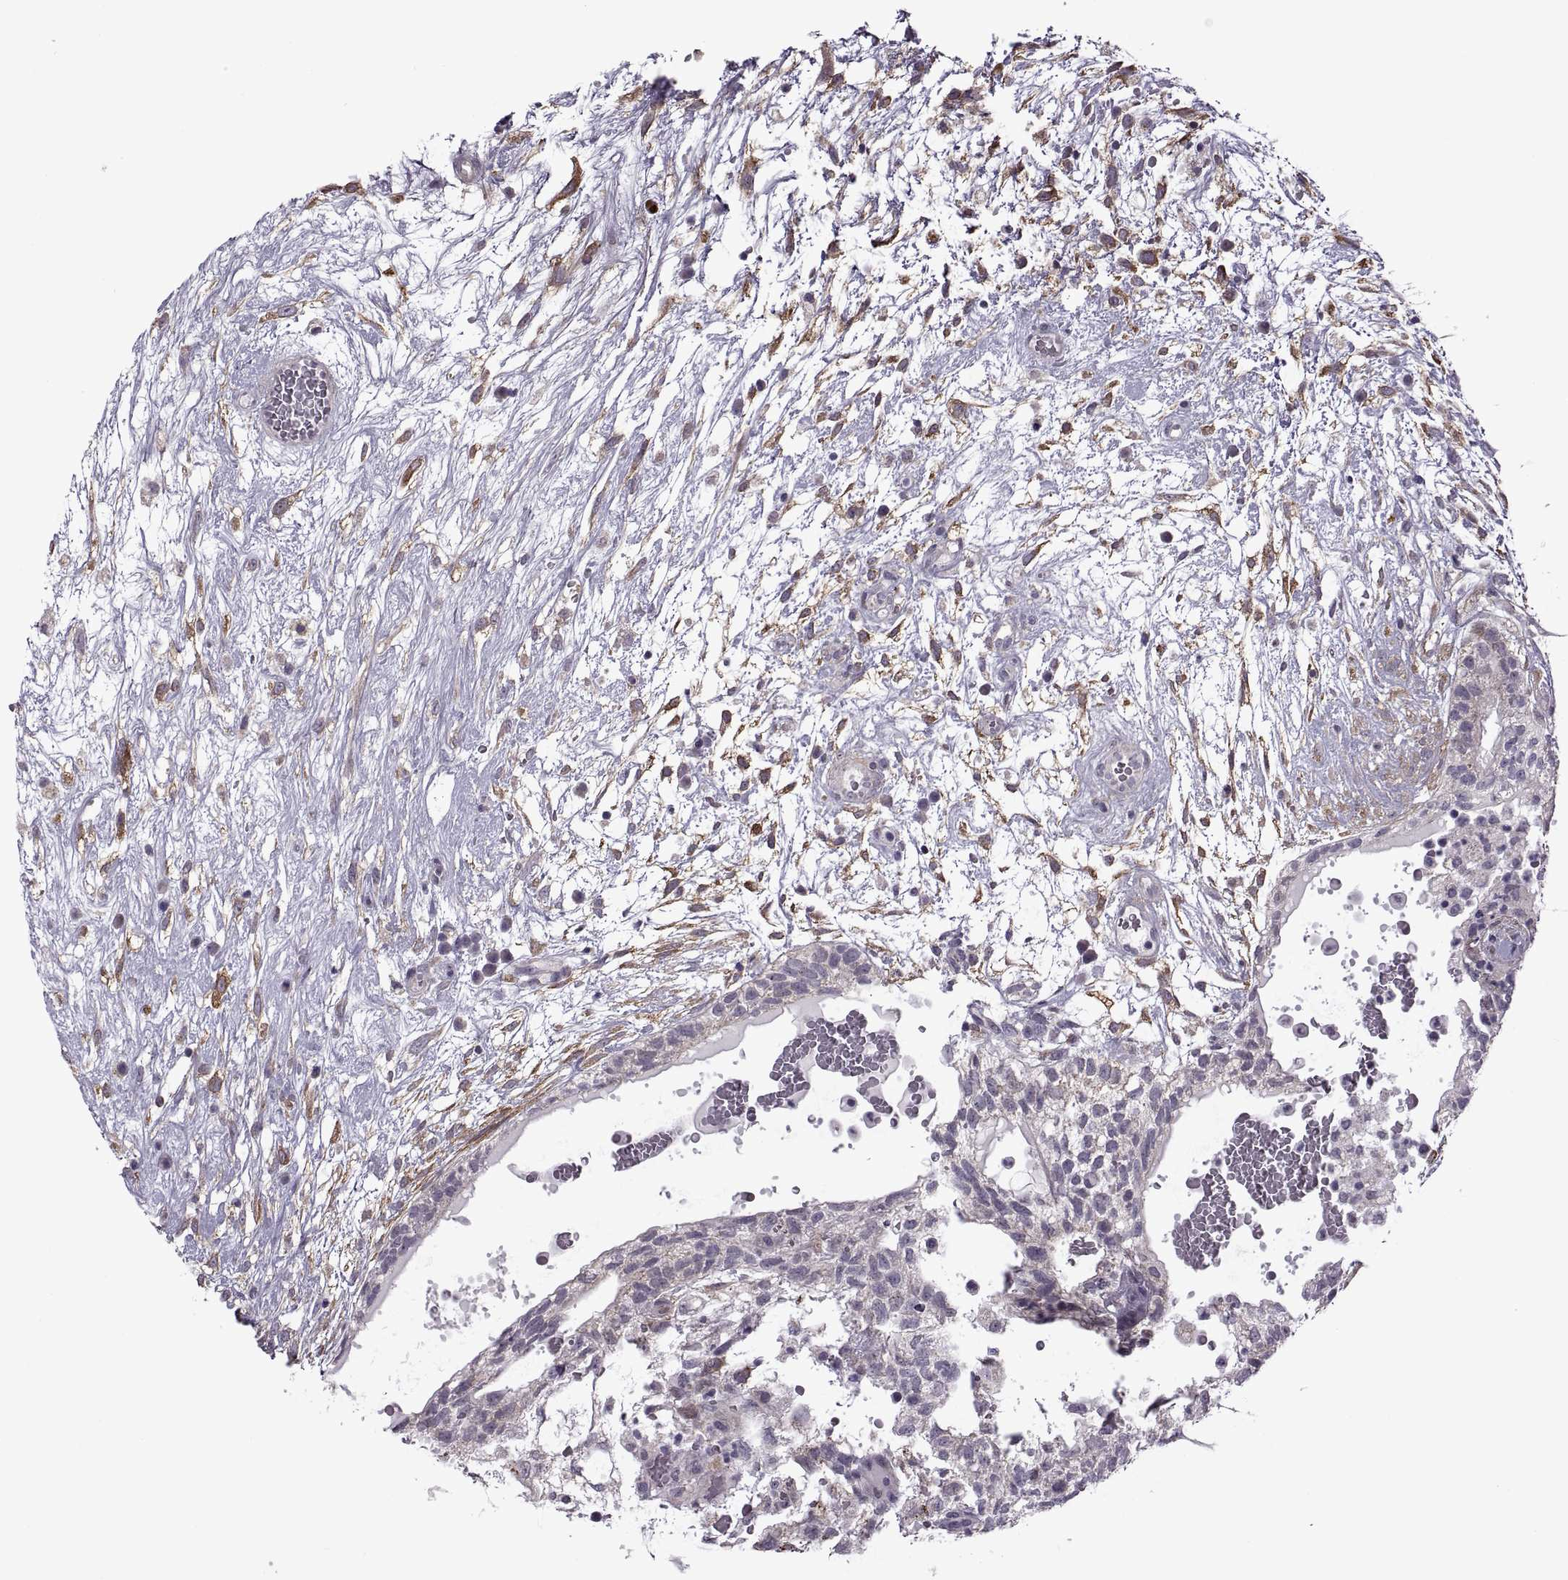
{"staining": {"intensity": "weak", "quantity": "25%-75%", "location": "cytoplasmic/membranous"}, "tissue": "testis cancer", "cell_type": "Tumor cells", "image_type": "cancer", "snomed": [{"axis": "morphology", "description": "Normal tissue, NOS"}, {"axis": "morphology", "description": "Carcinoma, Embryonal, NOS"}, {"axis": "topography", "description": "Testis"}], "caption": "Immunohistochemistry of human testis cancer (embryonal carcinoma) demonstrates low levels of weak cytoplasmic/membranous positivity in about 25%-75% of tumor cells.", "gene": "RIPK4", "patient": {"sex": "male", "age": 32}}